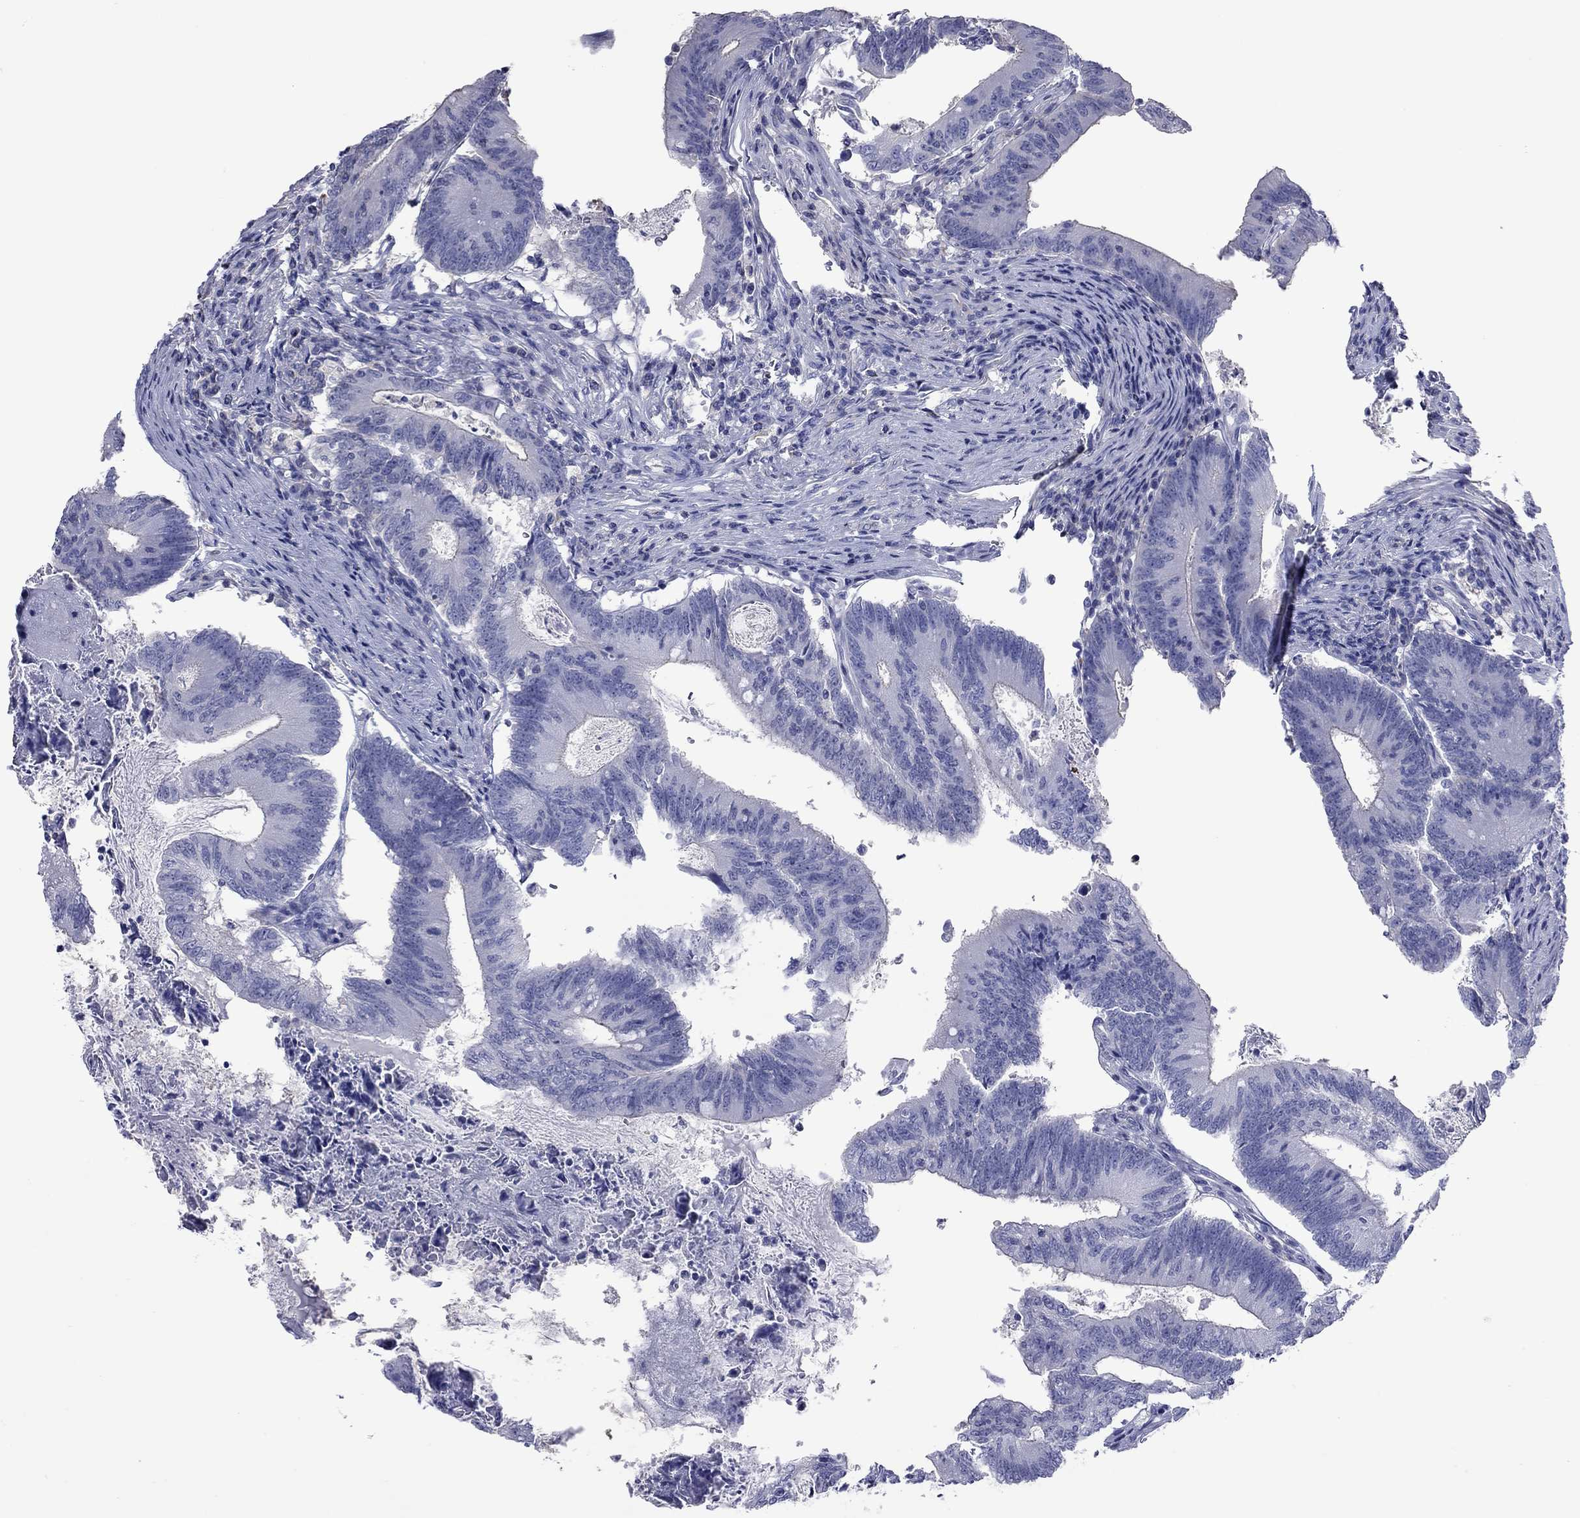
{"staining": {"intensity": "negative", "quantity": "none", "location": "none"}, "tissue": "colorectal cancer", "cell_type": "Tumor cells", "image_type": "cancer", "snomed": [{"axis": "morphology", "description": "Adenocarcinoma, NOS"}, {"axis": "topography", "description": "Colon"}], "caption": "The histopathology image displays no staining of tumor cells in adenocarcinoma (colorectal).", "gene": "ACTL7B", "patient": {"sex": "female", "age": 70}}